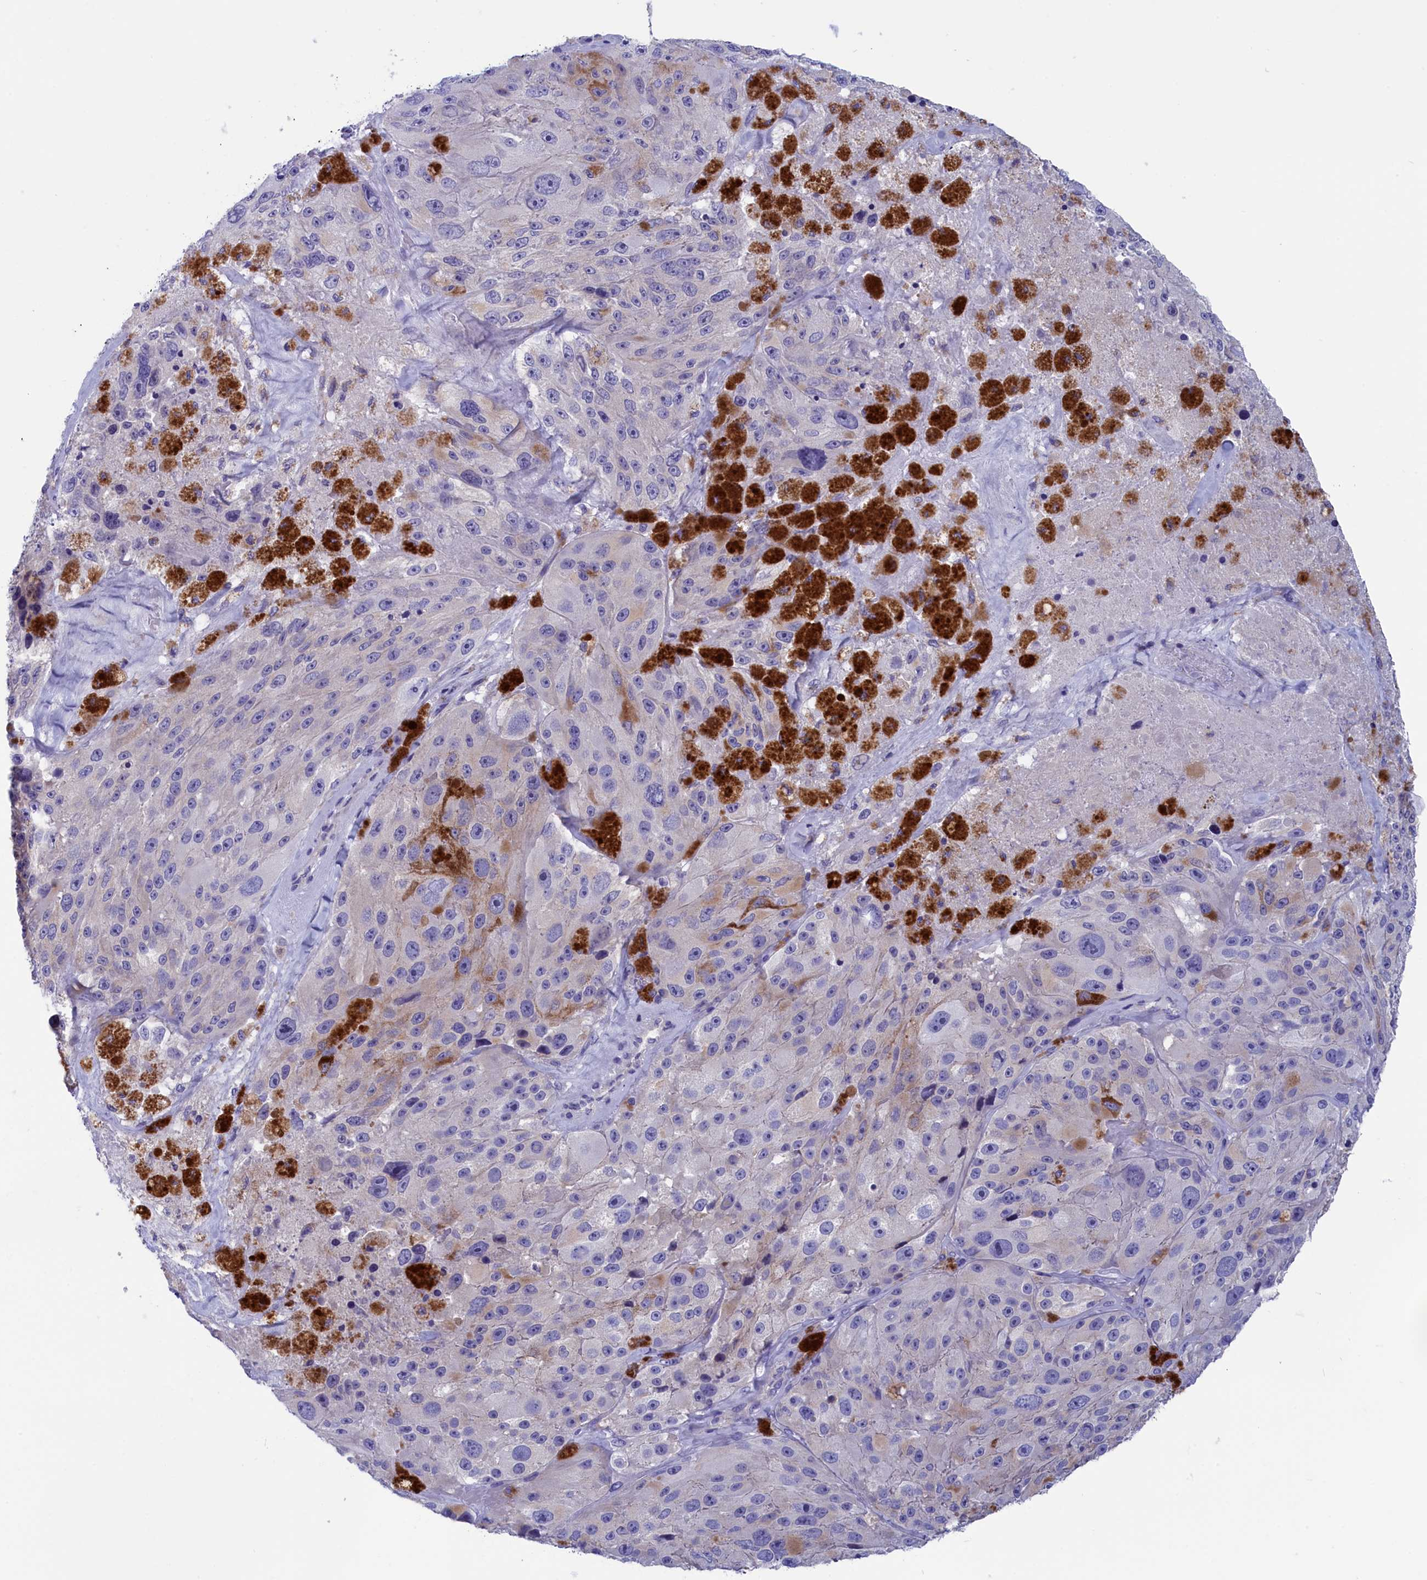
{"staining": {"intensity": "negative", "quantity": "none", "location": "none"}, "tissue": "melanoma", "cell_type": "Tumor cells", "image_type": "cancer", "snomed": [{"axis": "morphology", "description": "Malignant melanoma, Metastatic site"}, {"axis": "topography", "description": "Lymph node"}], "caption": "This is an IHC image of human malignant melanoma (metastatic site). There is no expression in tumor cells.", "gene": "VPS35L", "patient": {"sex": "male", "age": 62}}